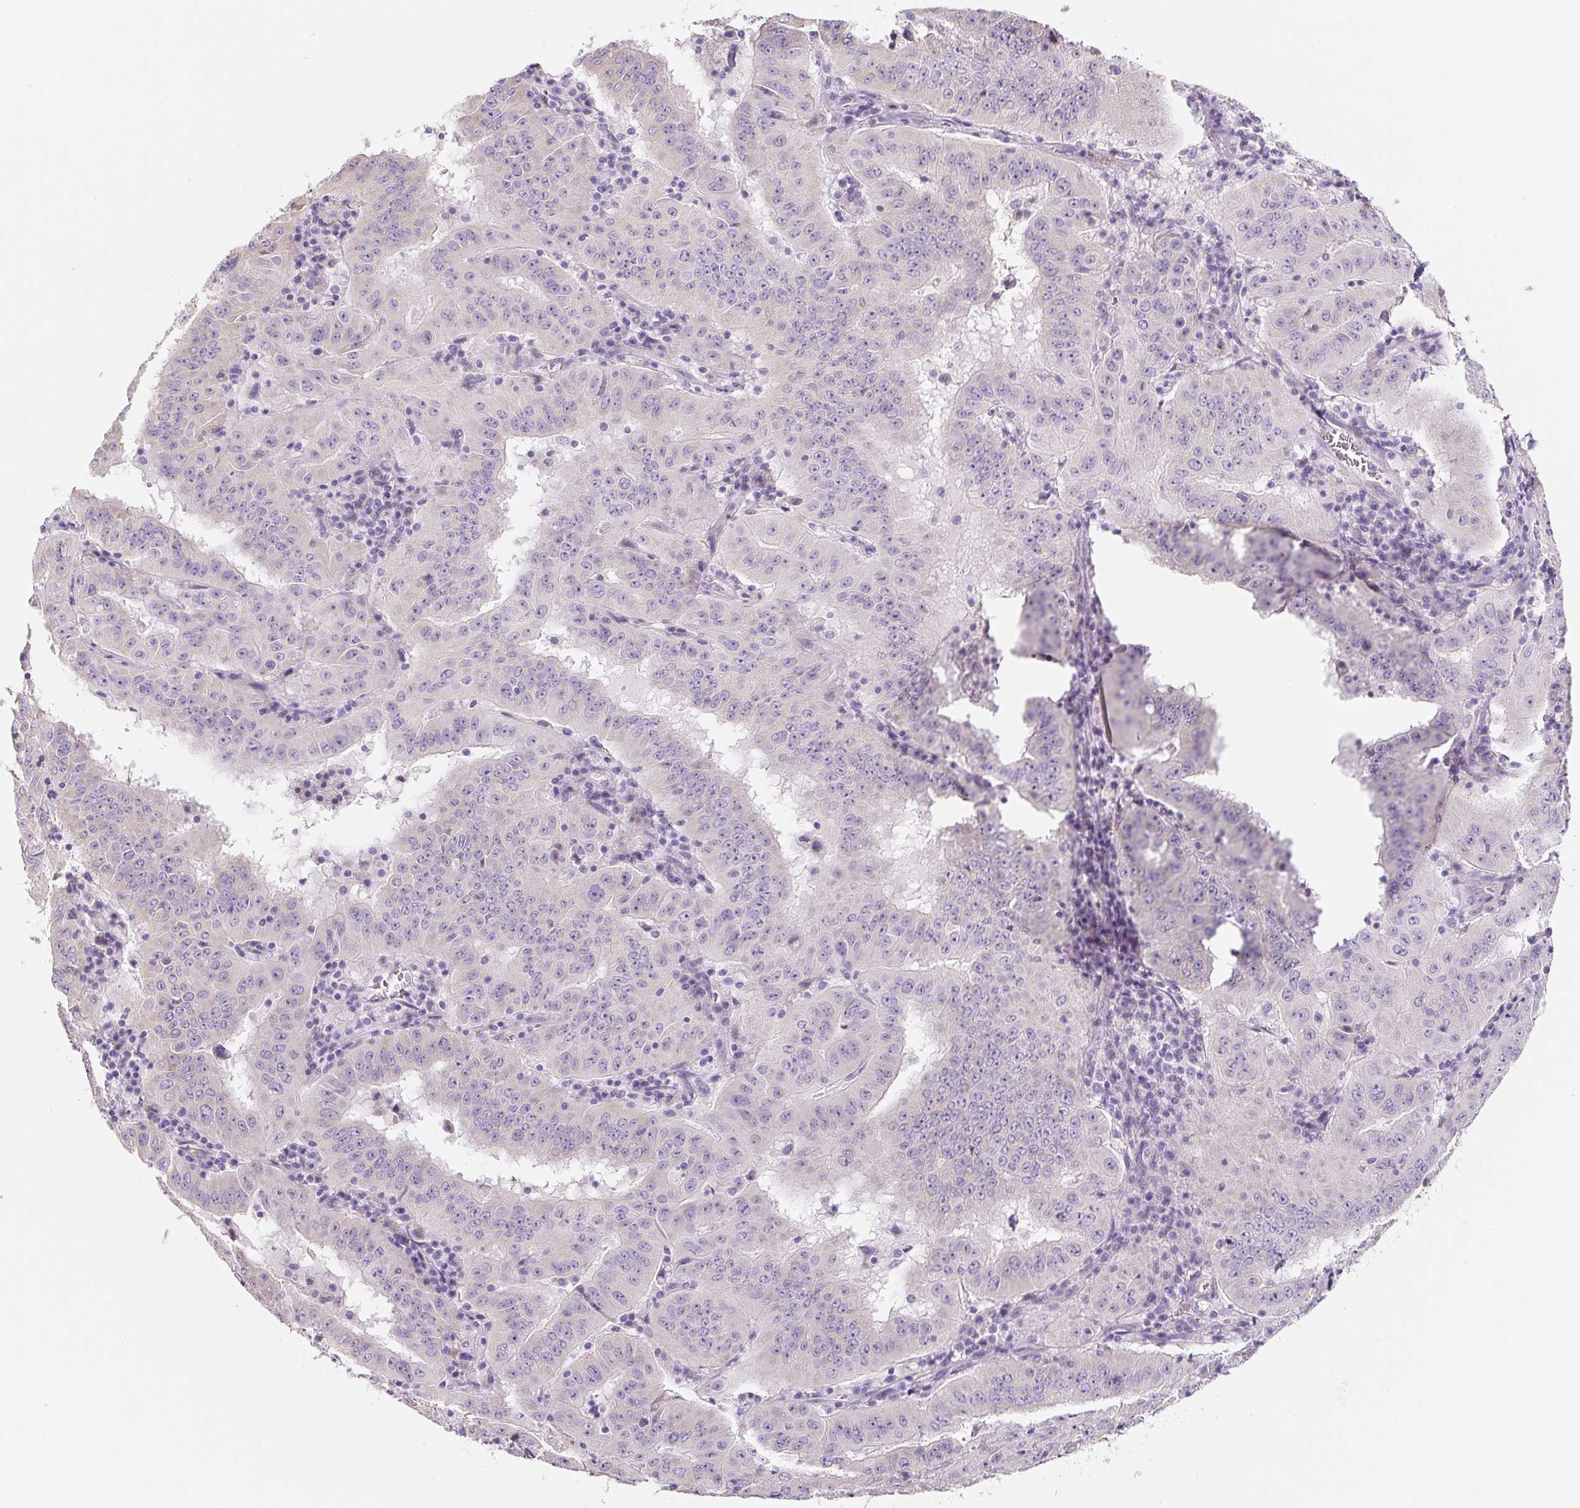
{"staining": {"intensity": "negative", "quantity": "none", "location": "none"}, "tissue": "pancreatic cancer", "cell_type": "Tumor cells", "image_type": "cancer", "snomed": [{"axis": "morphology", "description": "Adenocarcinoma, NOS"}, {"axis": "topography", "description": "Pancreas"}], "caption": "Immunohistochemistry image of neoplastic tissue: pancreatic cancer stained with DAB reveals no significant protein expression in tumor cells.", "gene": "PWWP3B", "patient": {"sex": "male", "age": 63}}